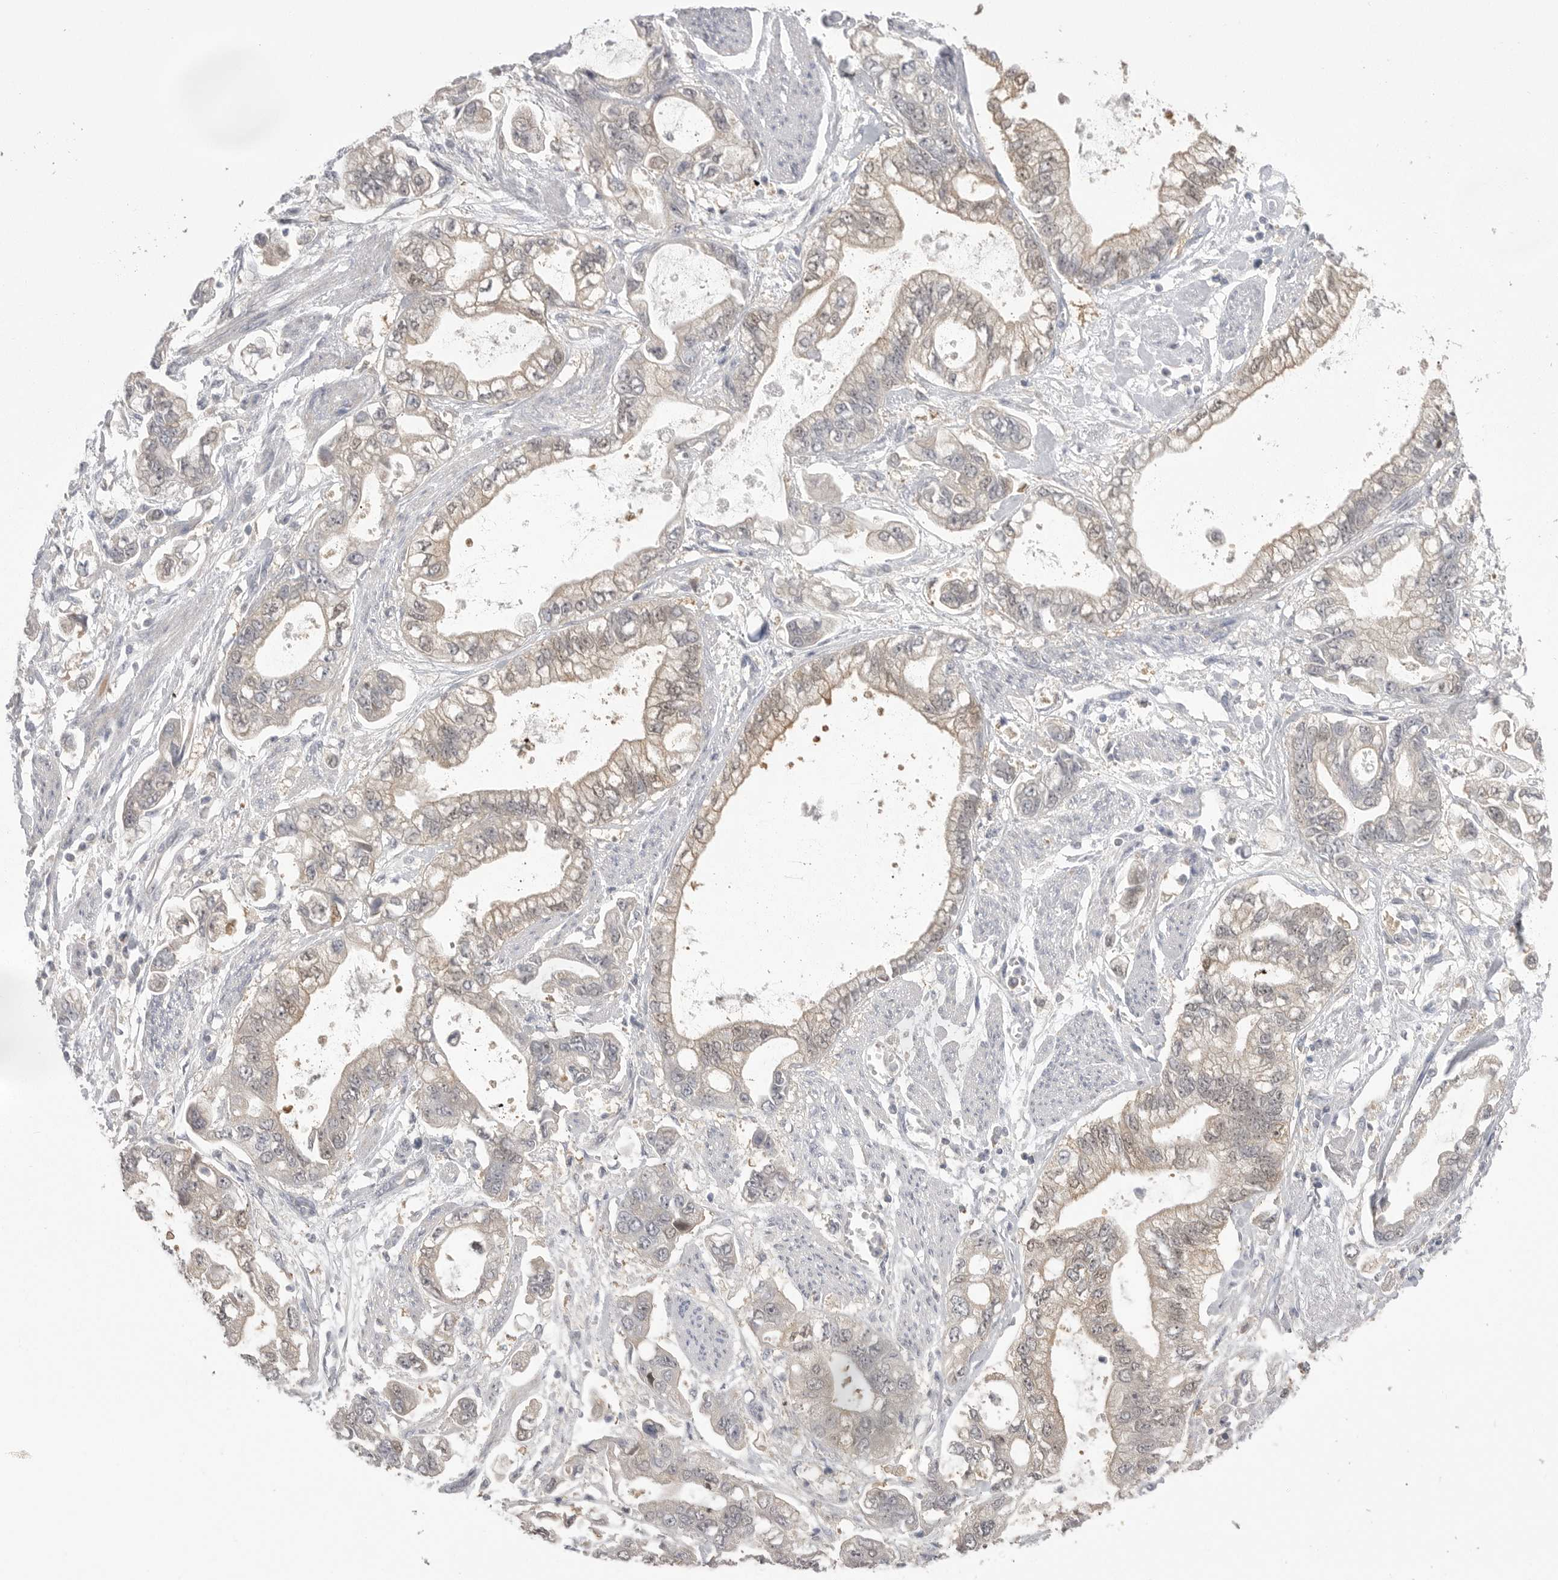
{"staining": {"intensity": "weak", "quantity": "25%-75%", "location": "cytoplasmic/membranous"}, "tissue": "stomach cancer", "cell_type": "Tumor cells", "image_type": "cancer", "snomed": [{"axis": "morphology", "description": "Normal tissue, NOS"}, {"axis": "morphology", "description": "Adenocarcinoma, NOS"}, {"axis": "topography", "description": "Stomach"}], "caption": "High-magnification brightfield microscopy of adenocarcinoma (stomach) stained with DAB (brown) and counterstained with hematoxylin (blue). tumor cells exhibit weak cytoplasmic/membranous staining is seen in approximately25%-75% of cells.", "gene": "KYAT3", "patient": {"sex": "male", "age": 62}}